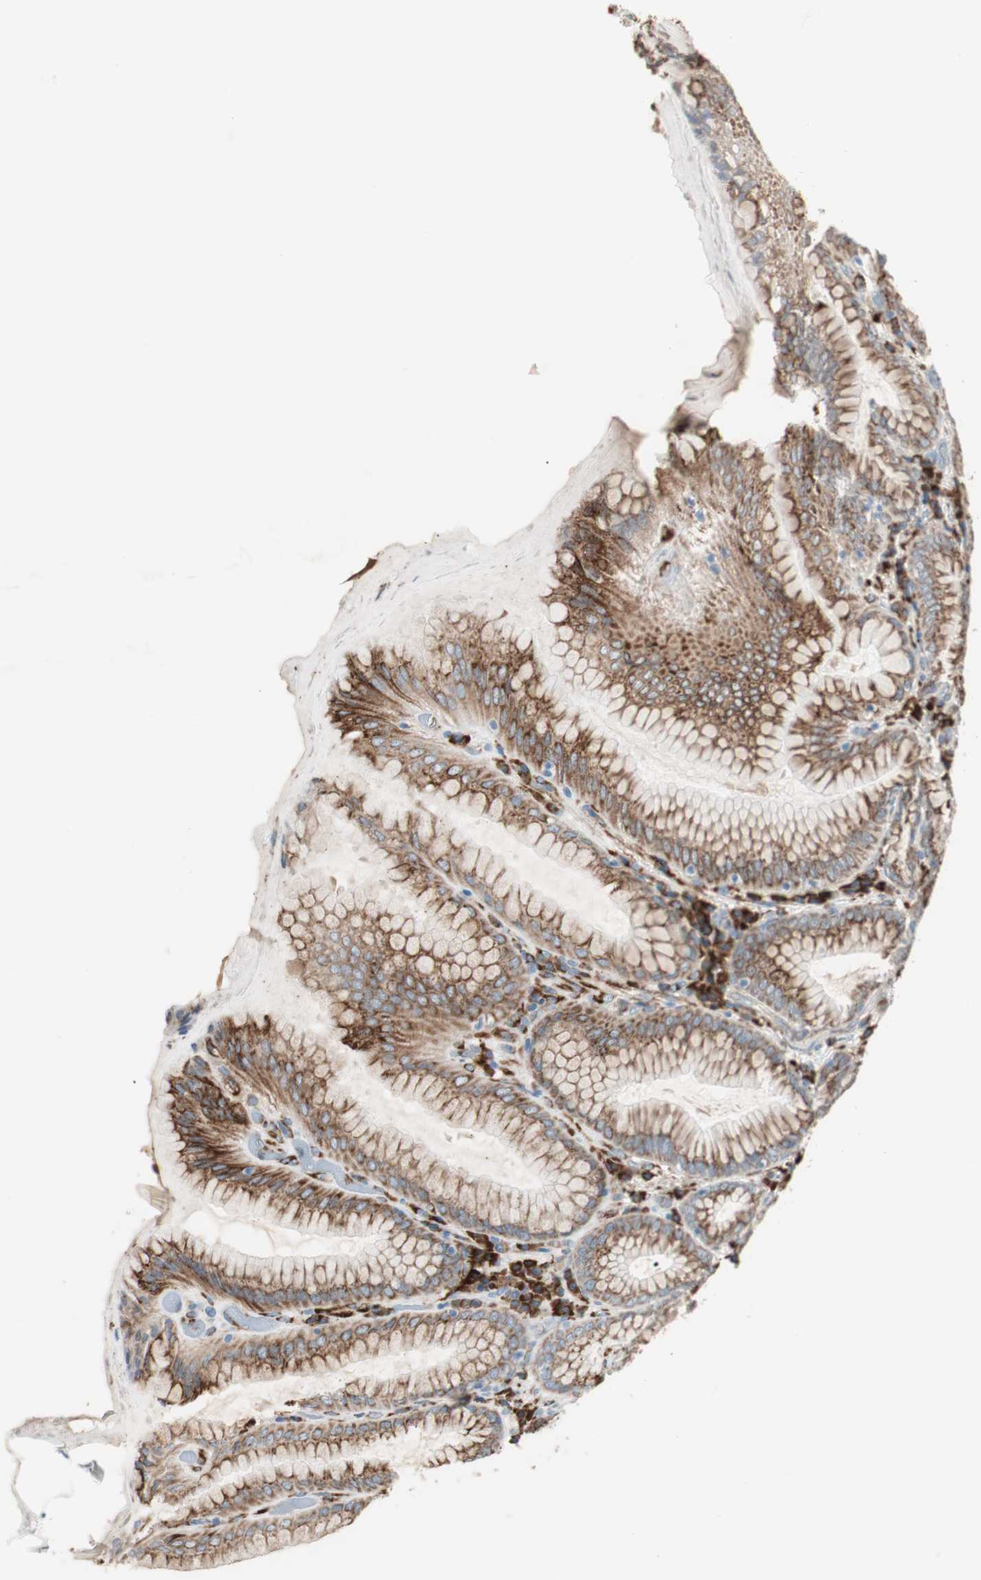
{"staining": {"intensity": "strong", "quantity": ">75%", "location": "cytoplasmic/membranous"}, "tissue": "stomach", "cell_type": "Glandular cells", "image_type": "normal", "snomed": [{"axis": "morphology", "description": "Normal tissue, NOS"}, {"axis": "topography", "description": "Stomach, lower"}], "caption": "Glandular cells demonstrate high levels of strong cytoplasmic/membranous staining in approximately >75% of cells in benign stomach.", "gene": "P4HTM", "patient": {"sex": "female", "age": 76}}